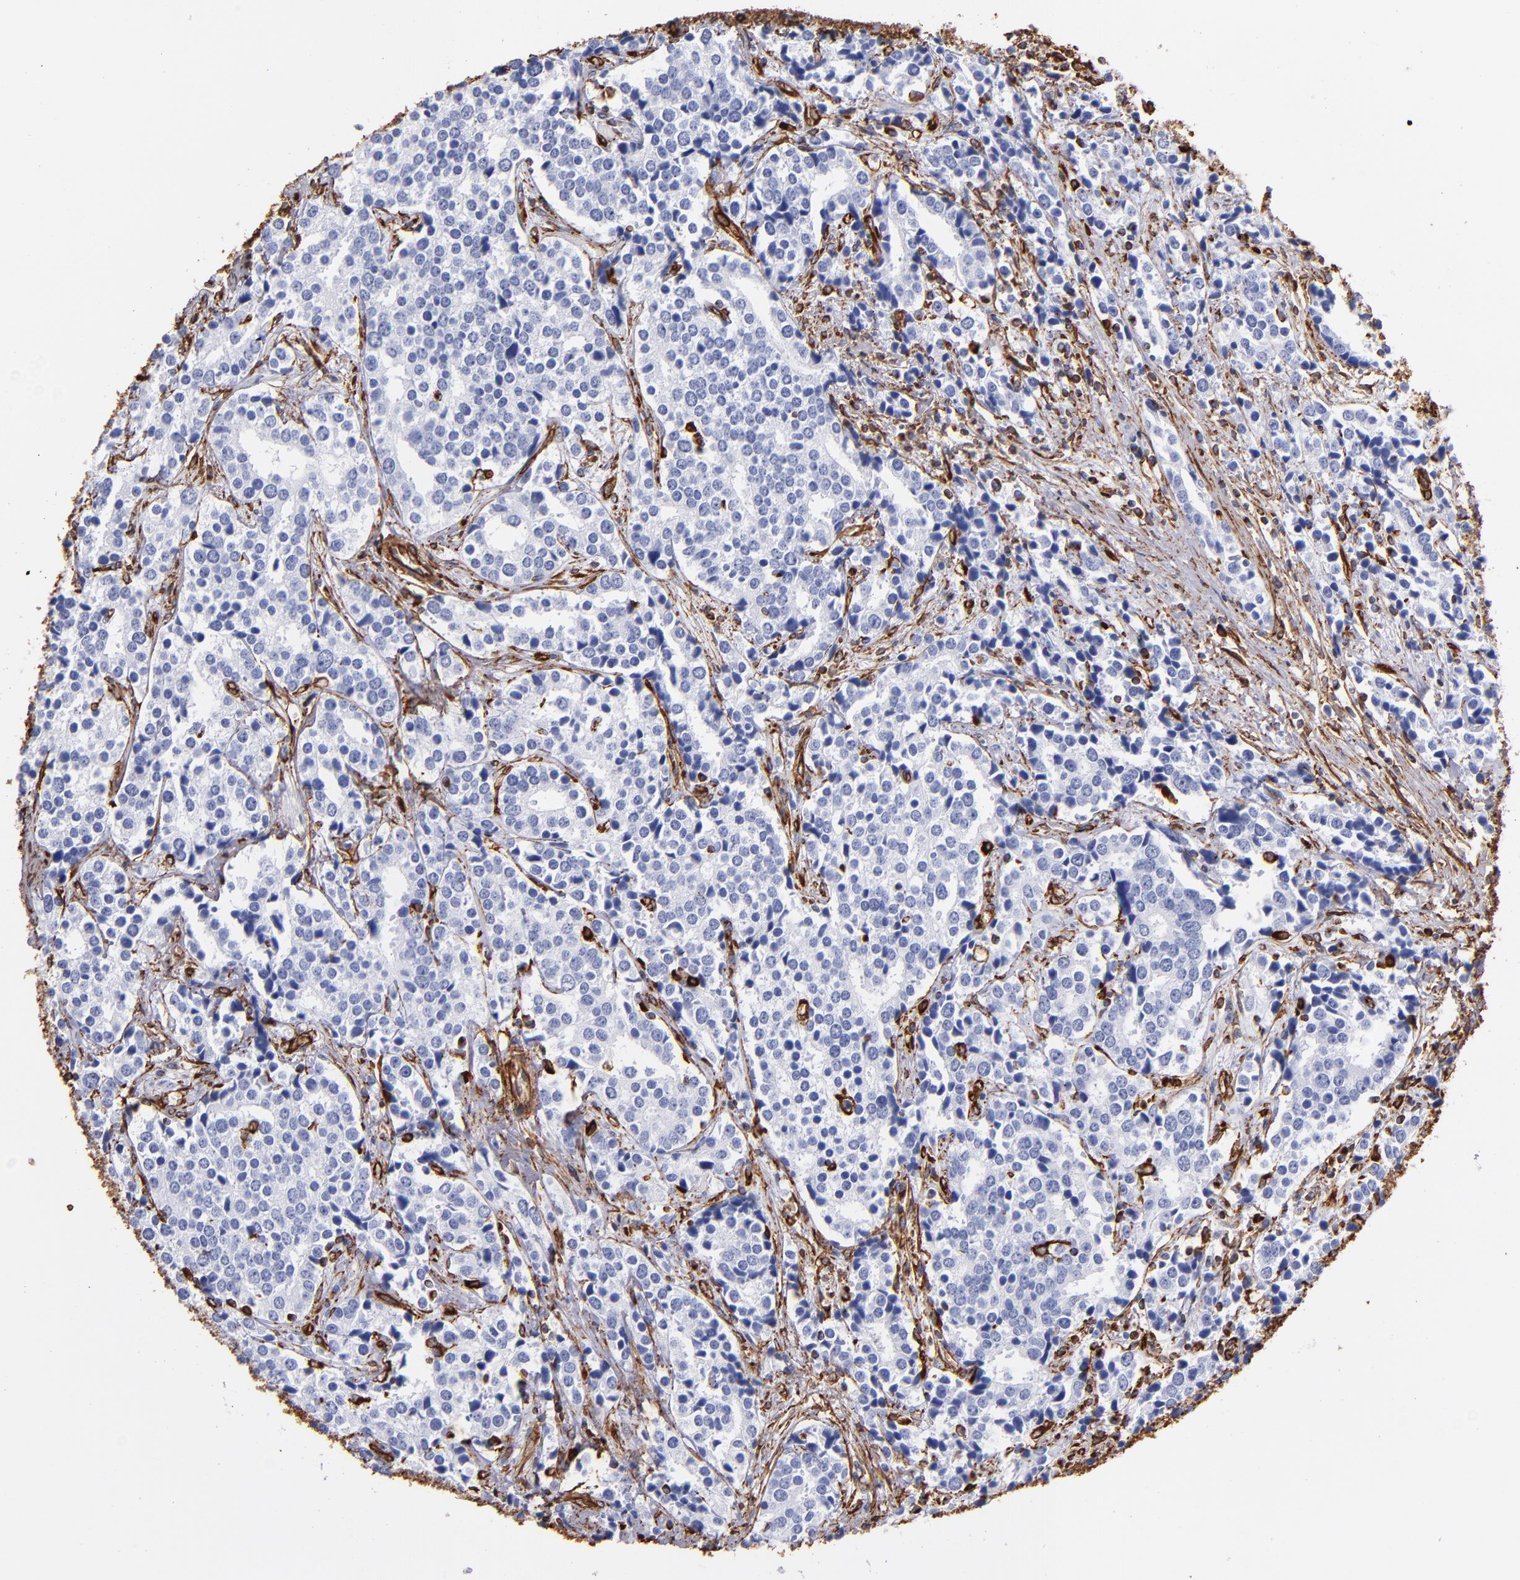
{"staining": {"intensity": "negative", "quantity": "none", "location": "none"}, "tissue": "prostate cancer", "cell_type": "Tumor cells", "image_type": "cancer", "snomed": [{"axis": "morphology", "description": "Adenocarcinoma, High grade"}, {"axis": "topography", "description": "Prostate"}], "caption": "Immunohistochemical staining of human high-grade adenocarcinoma (prostate) reveals no significant positivity in tumor cells. Nuclei are stained in blue.", "gene": "VIM", "patient": {"sex": "male", "age": 71}}